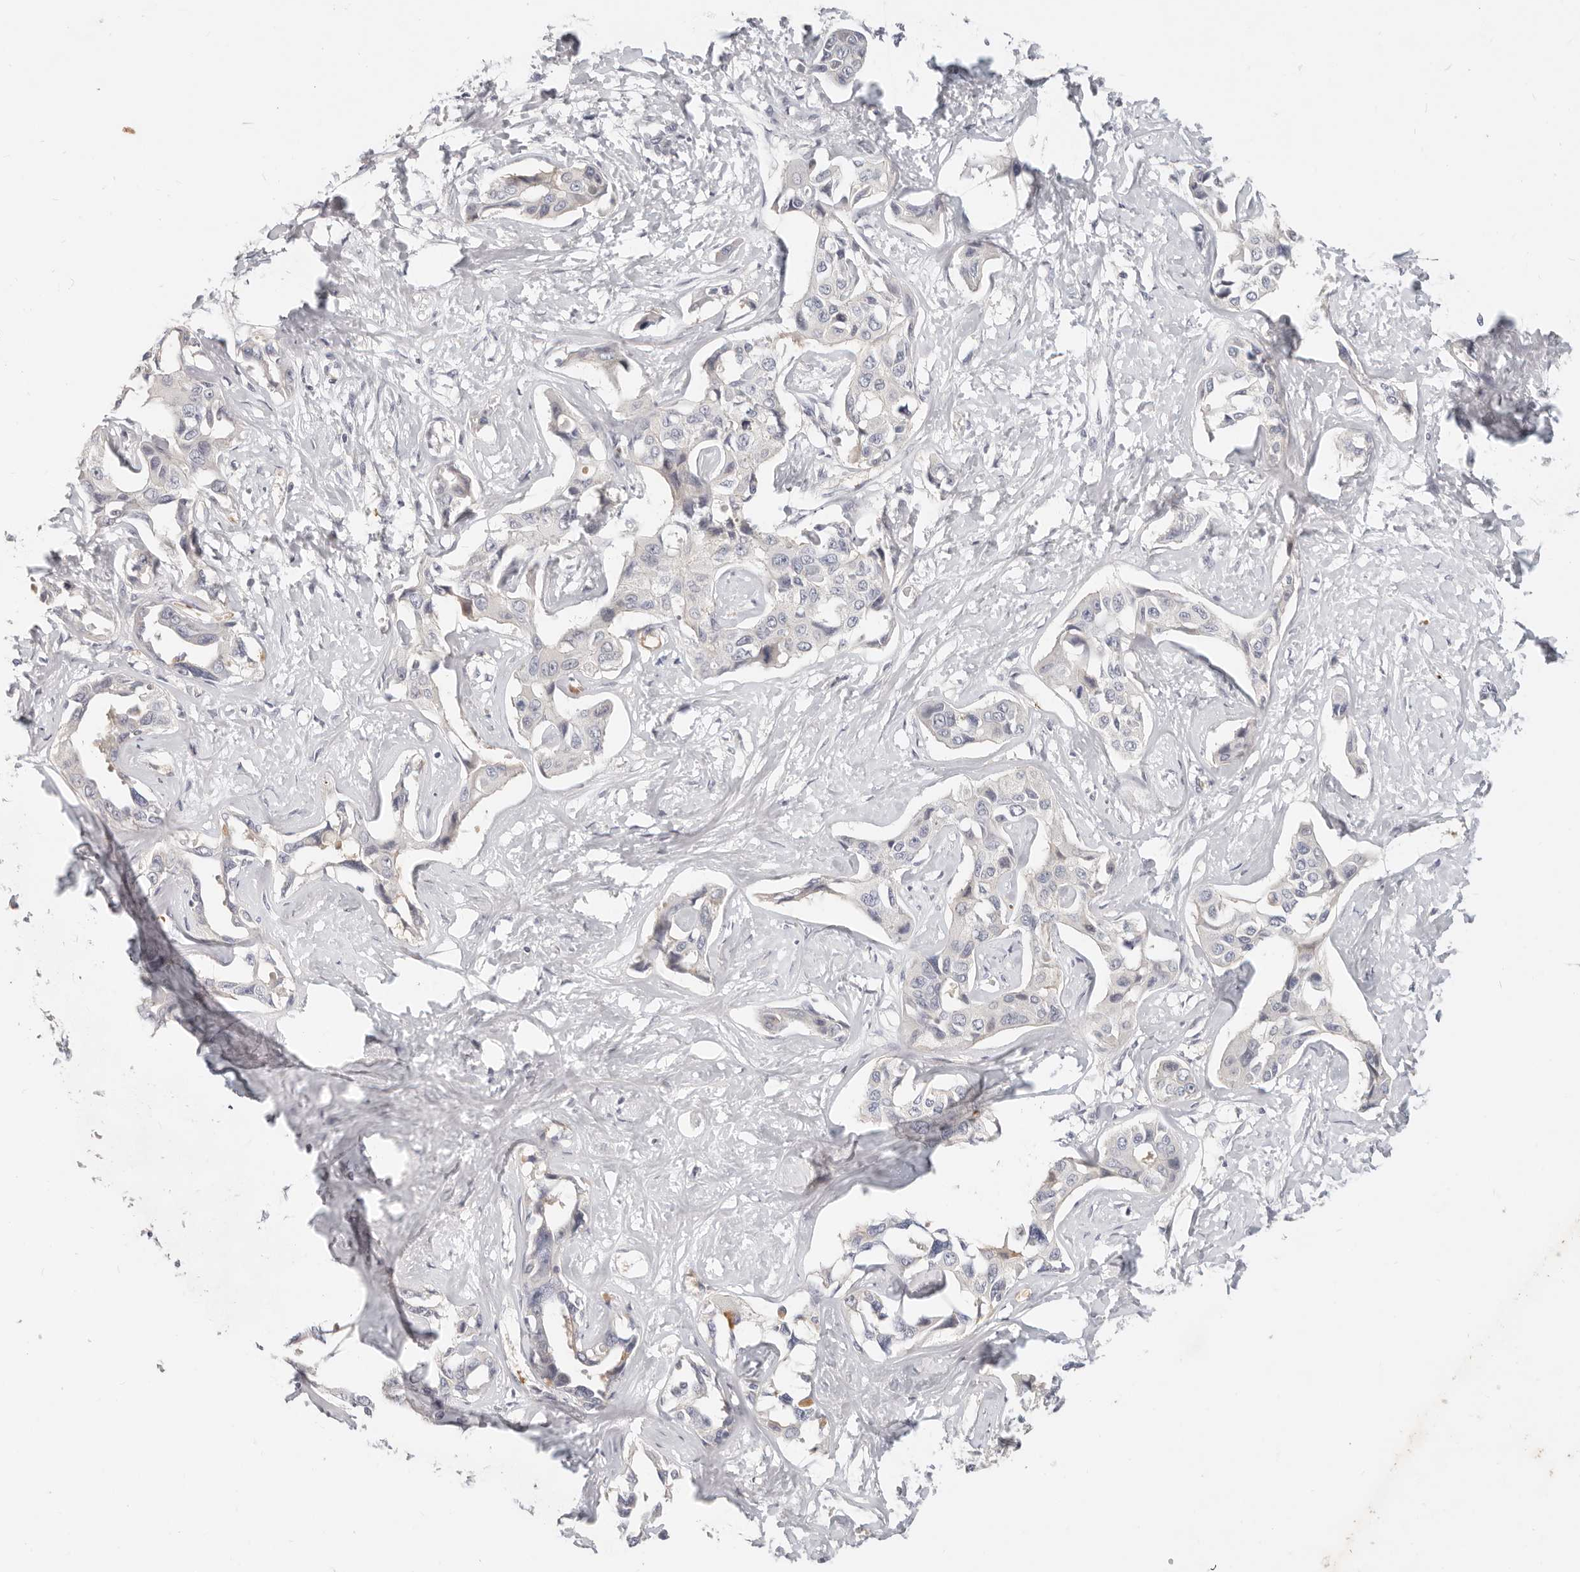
{"staining": {"intensity": "negative", "quantity": "none", "location": "none"}, "tissue": "liver cancer", "cell_type": "Tumor cells", "image_type": "cancer", "snomed": [{"axis": "morphology", "description": "Cholangiocarcinoma"}, {"axis": "topography", "description": "Liver"}], "caption": "Immunohistochemistry (IHC) image of neoplastic tissue: human liver cancer stained with DAB (3,3'-diaminobenzidine) reveals no significant protein positivity in tumor cells. Brightfield microscopy of immunohistochemistry stained with DAB (3,3'-diaminobenzidine) (brown) and hematoxylin (blue), captured at high magnification.", "gene": "TMEM63B", "patient": {"sex": "male", "age": 59}}